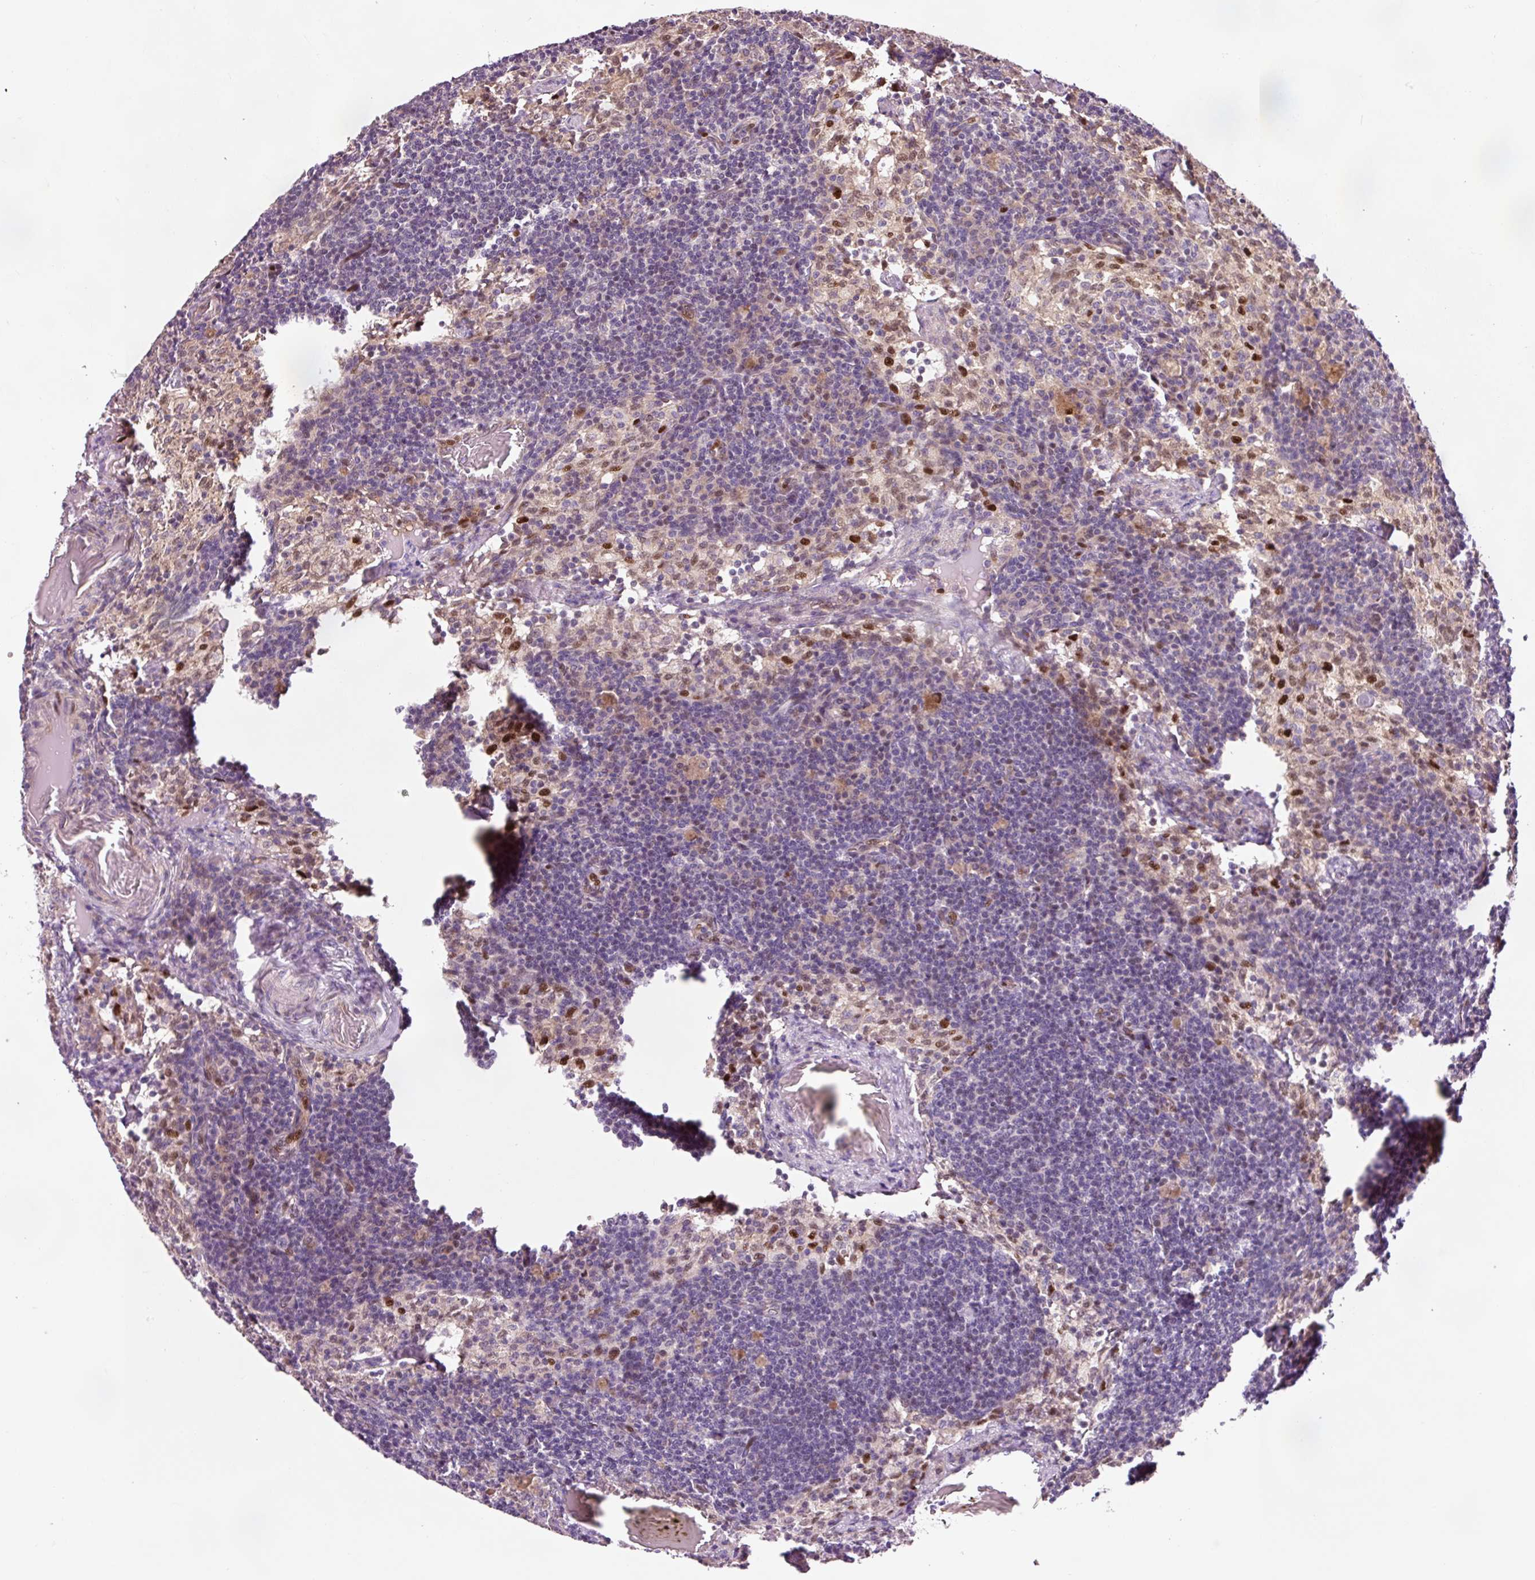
{"staining": {"intensity": "negative", "quantity": "none", "location": "none"}, "tissue": "lymph node", "cell_type": "Germinal center cells", "image_type": "normal", "snomed": [{"axis": "morphology", "description": "Normal tissue, NOS"}, {"axis": "topography", "description": "Lymph node"}], "caption": "Germinal center cells show no significant protein expression in unremarkable lymph node.", "gene": "NAPA", "patient": {"sex": "male", "age": 49}}